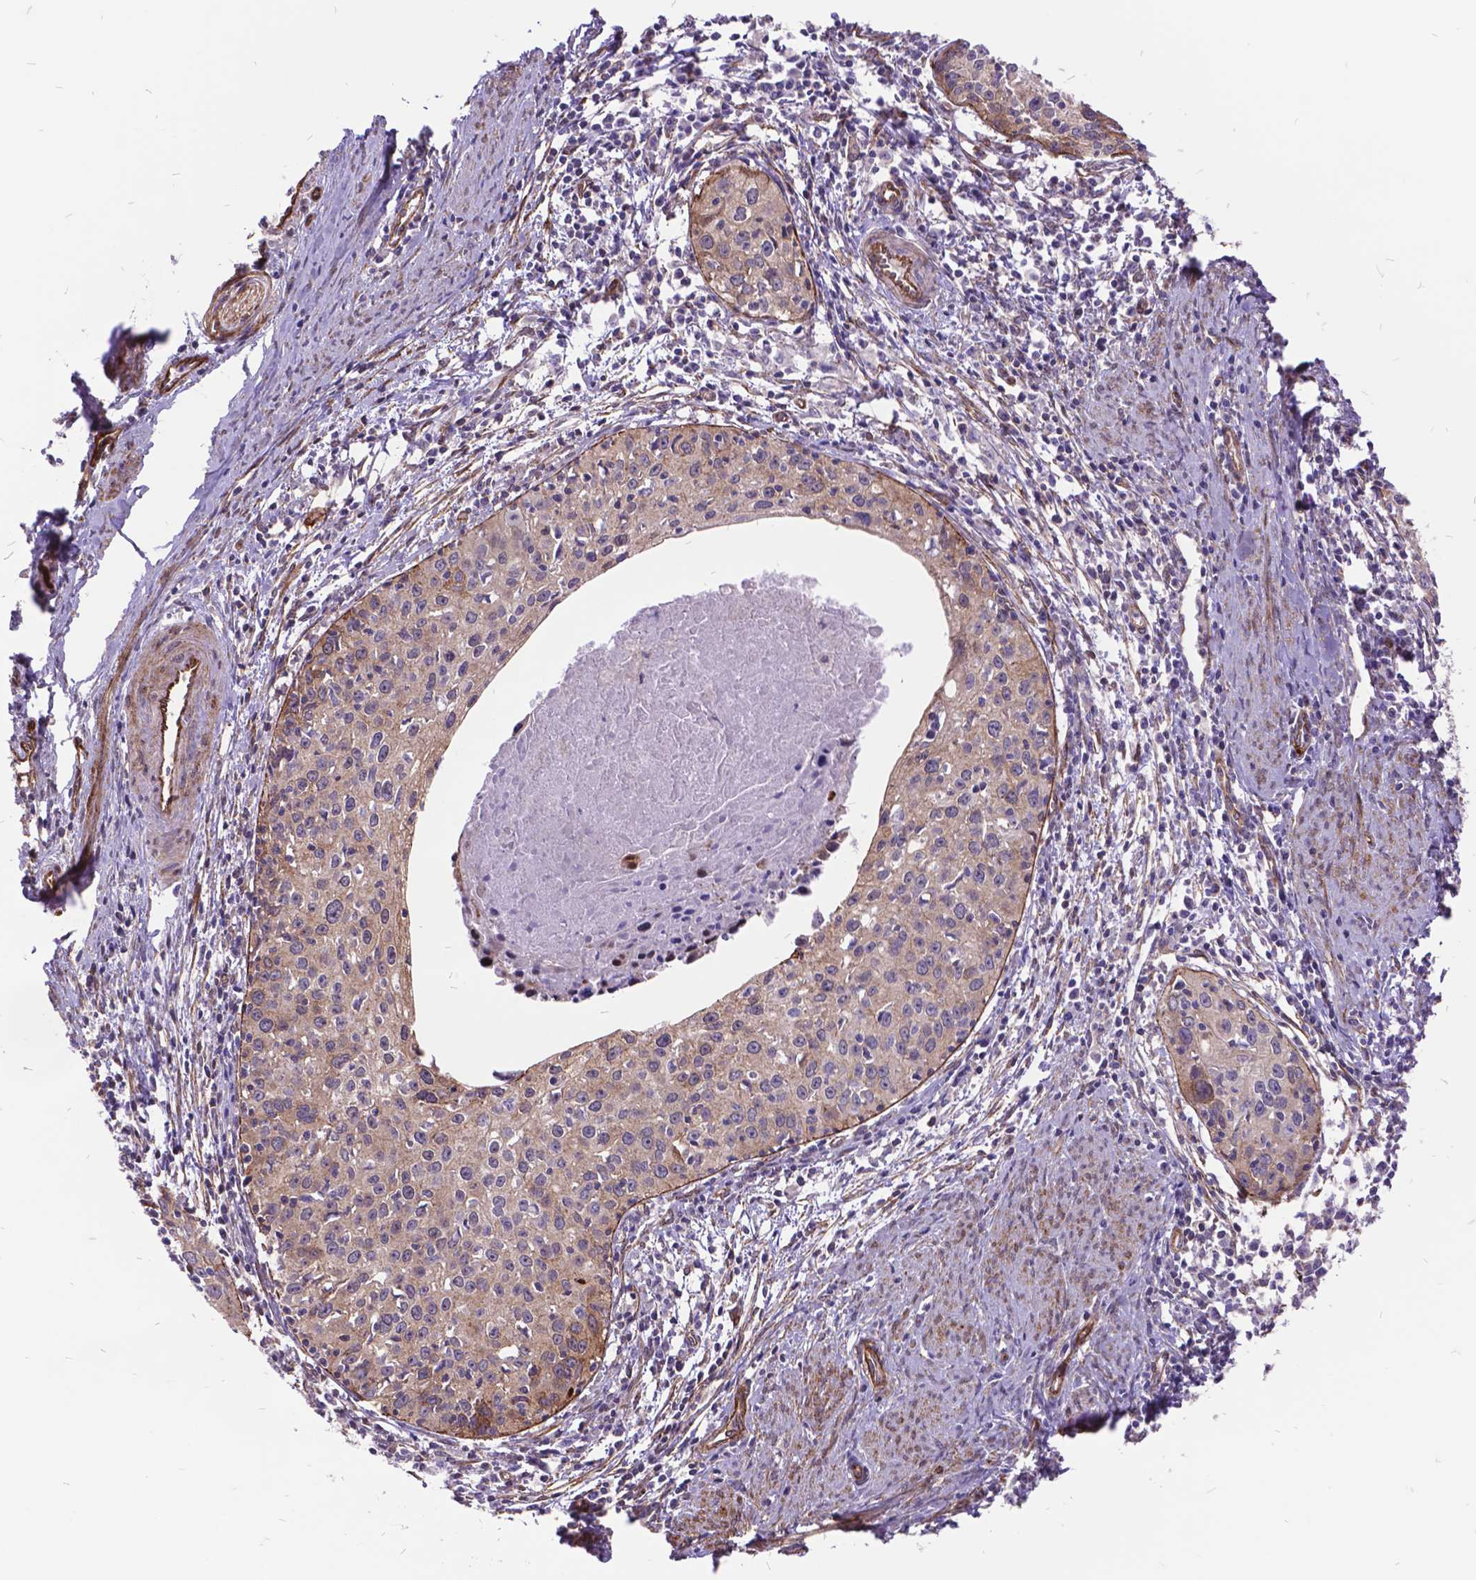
{"staining": {"intensity": "weak", "quantity": ">75%", "location": "cytoplasmic/membranous"}, "tissue": "cervical cancer", "cell_type": "Tumor cells", "image_type": "cancer", "snomed": [{"axis": "morphology", "description": "Squamous cell carcinoma, NOS"}, {"axis": "topography", "description": "Cervix"}], "caption": "Cervical cancer was stained to show a protein in brown. There is low levels of weak cytoplasmic/membranous positivity in approximately >75% of tumor cells.", "gene": "GRB7", "patient": {"sex": "female", "age": 40}}